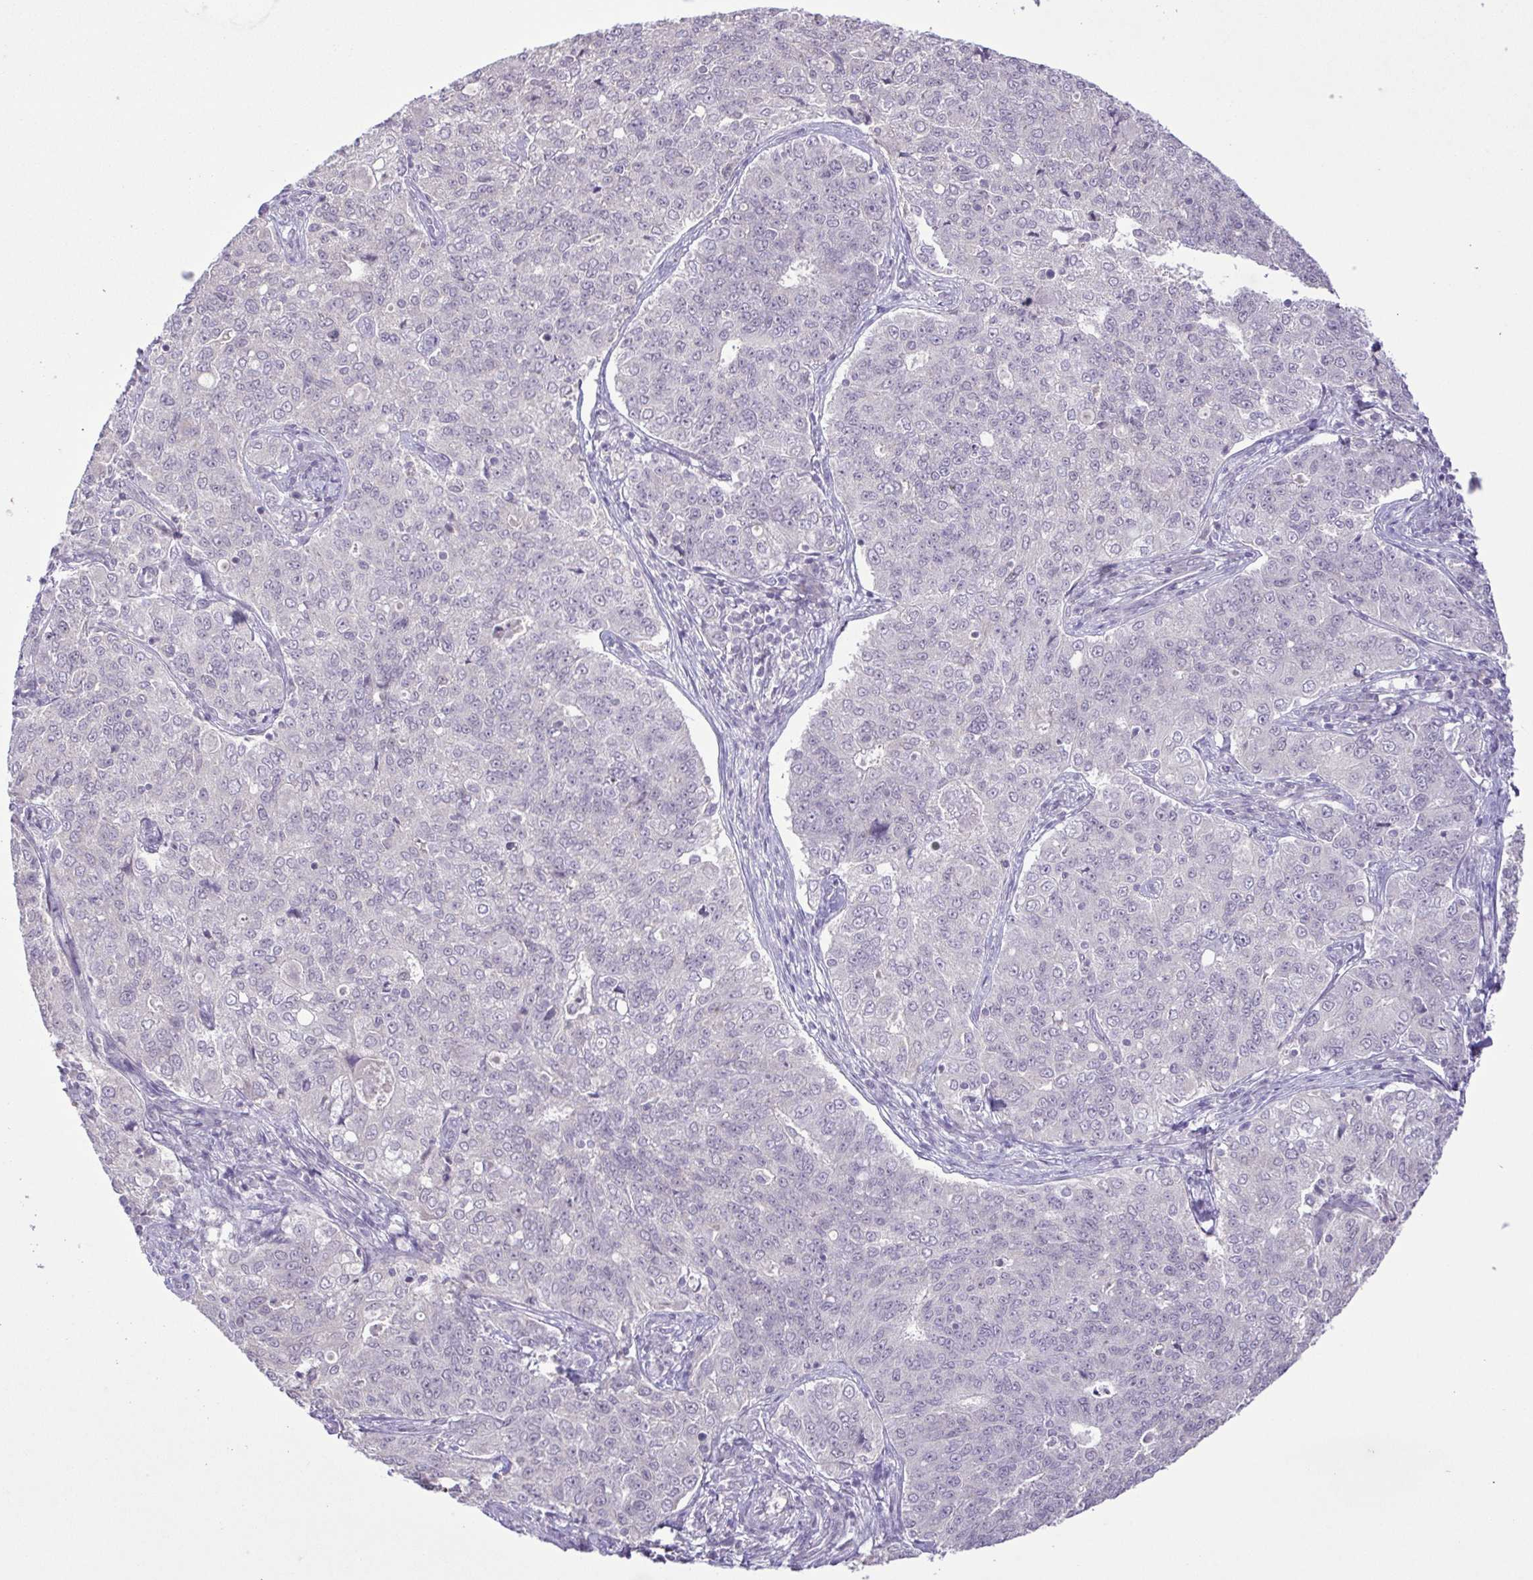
{"staining": {"intensity": "negative", "quantity": "none", "location": "none"}, "tissue": "endometrial cancer", "cell_type": "Tumor cells", "image_type": "cancer", "snomed": [{"axis": "morphology", "description": "Adenocarcinoma, NOS"}, {"axis": "topography", "description": "Endometrium"}], "caption": "Immunohistochemistry (IHC) image of human adenocarcinoma (endometrial) stained for a protein (brown), which demonstrates no expression in tumor cells.", "gene": "IL1RN", "patient": {"sex": "female", "age": 43}}